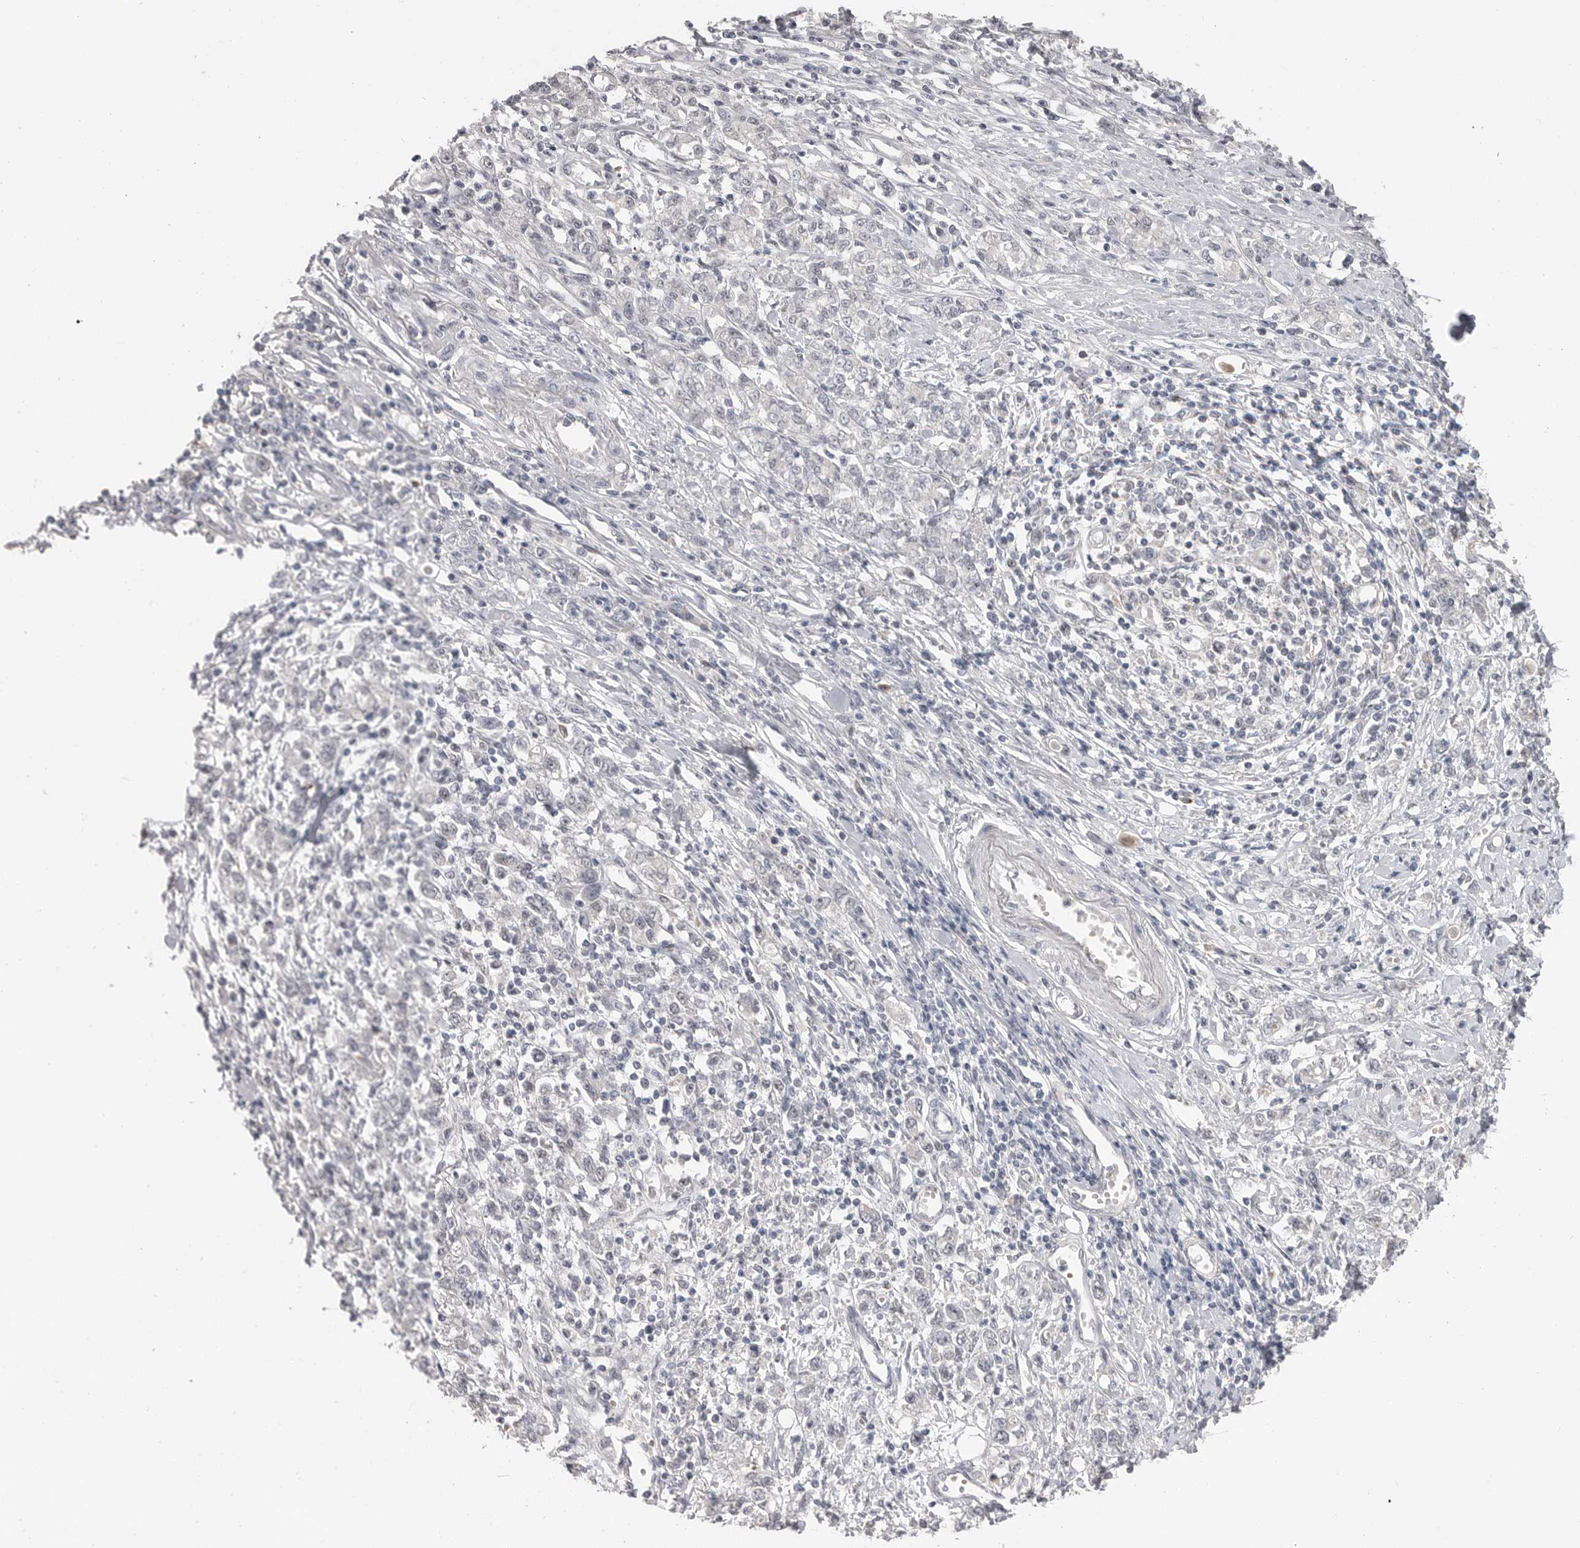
{"staining": {"intensity": "negative", "quantity": "none", "location": "none"}, "tissue": "stomach cancer", "cell_type": "Tumor cells", "image_type": "cancer", "snomed": [{"axis": "morphology", "description": "Adenocarcinoma, NOS"}, {"axis": "topography", "description": "Stomach"}], "caption": "Image shows no significant protein expression in tumor cells of adenocarcinoma (stomach).", "gene": "PLEKHF1", "patient": {"sex": "female", "age": 76}}